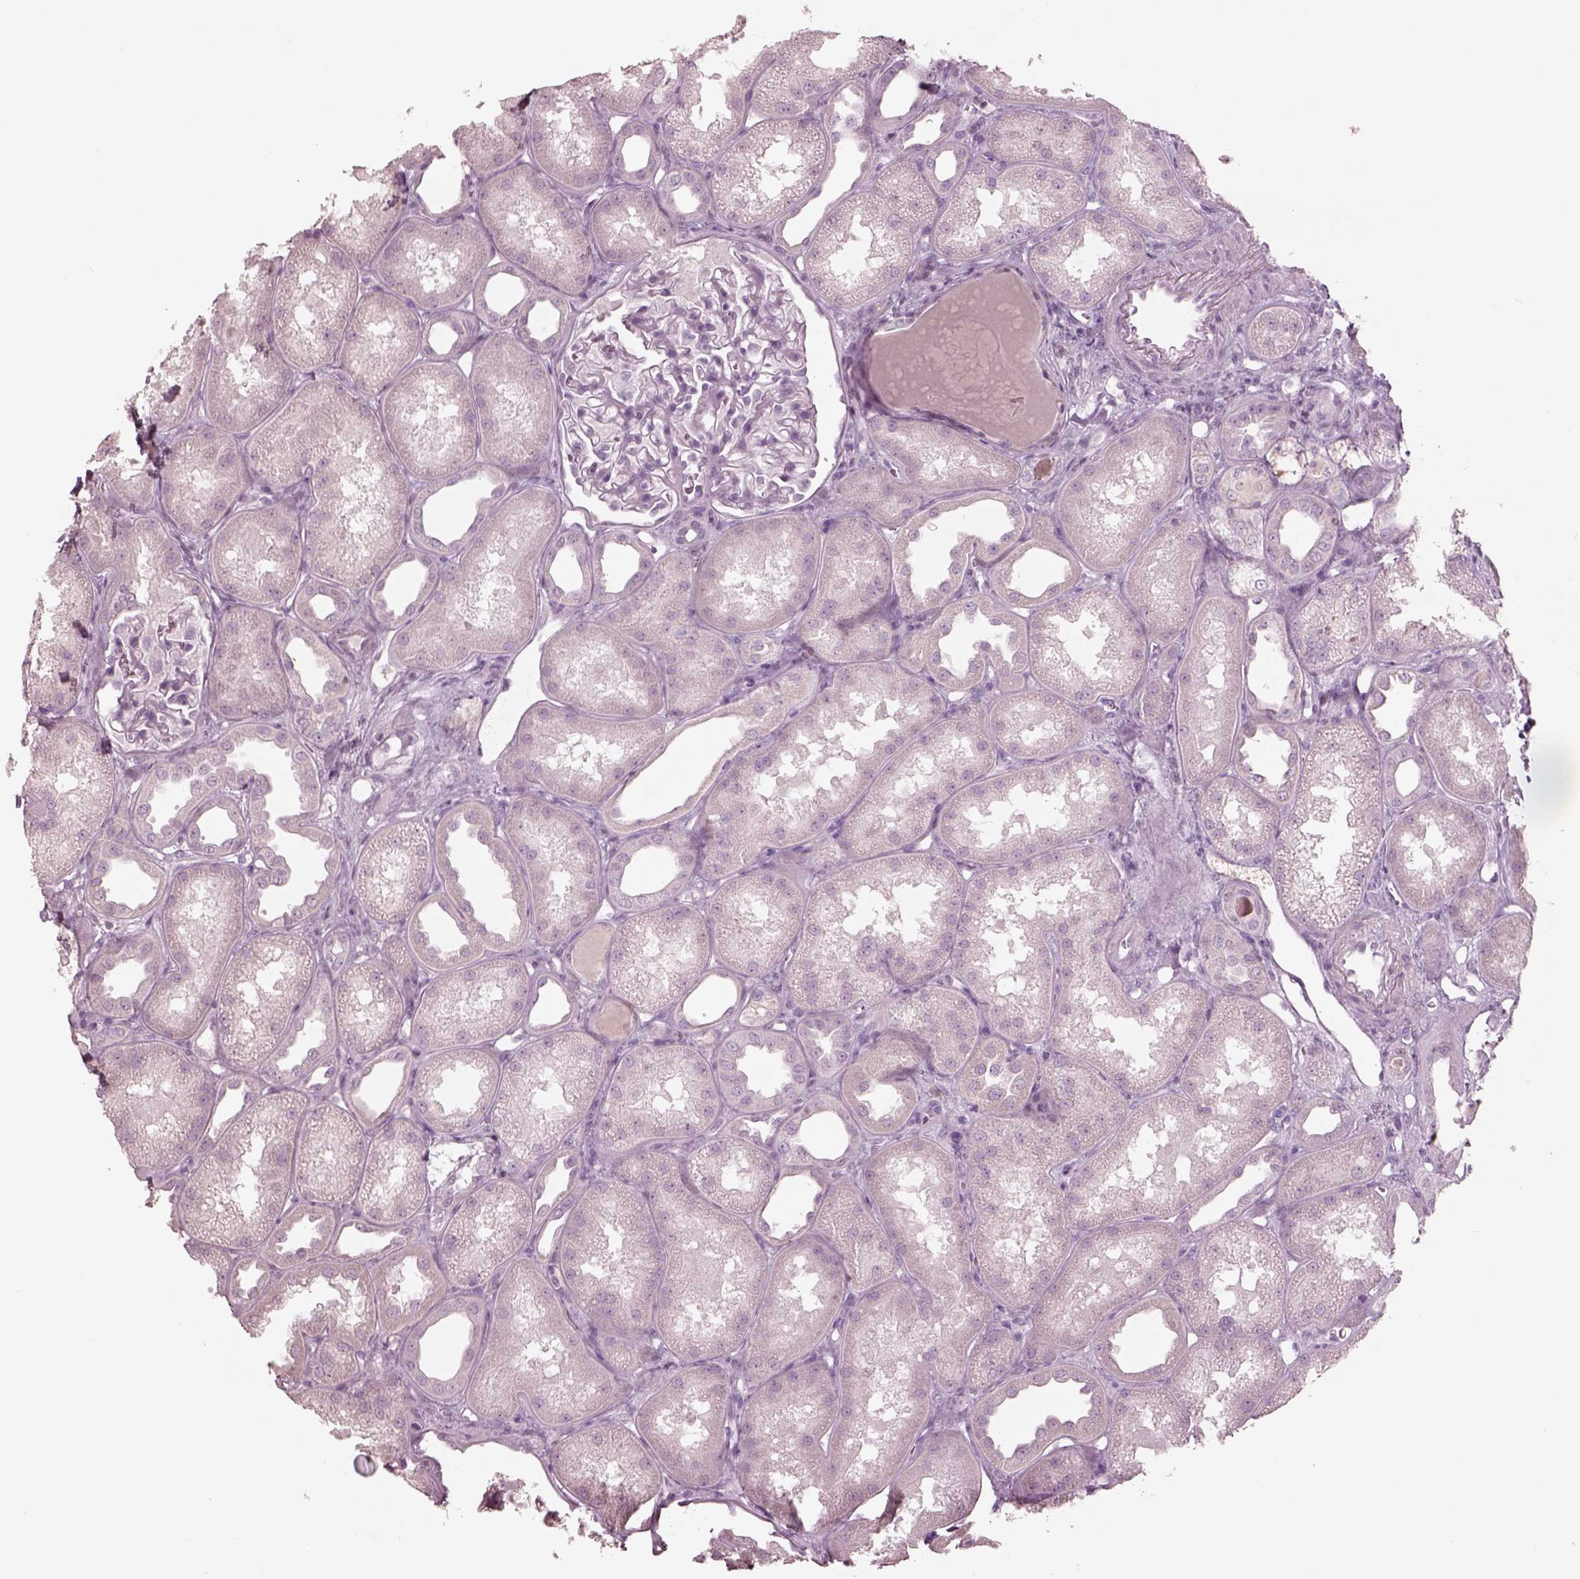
{"staining": {"intensity": "negative", "quantity": "none", "location": "none"}, "tissue": "kidney", "cell_type": "Cells in glomeruli", "image_type": "normal", "snomed": [{"axis": "morphology", "description": "Normal tissue, NOS"}, {"axis": "topography", "description": "Kidney"}], "caption": "The photomicrograph shows no staining of cells in glomeruli in benign kidney.", "gene": "PDCD1", "patient": {"sex": "male", "age": 61}}